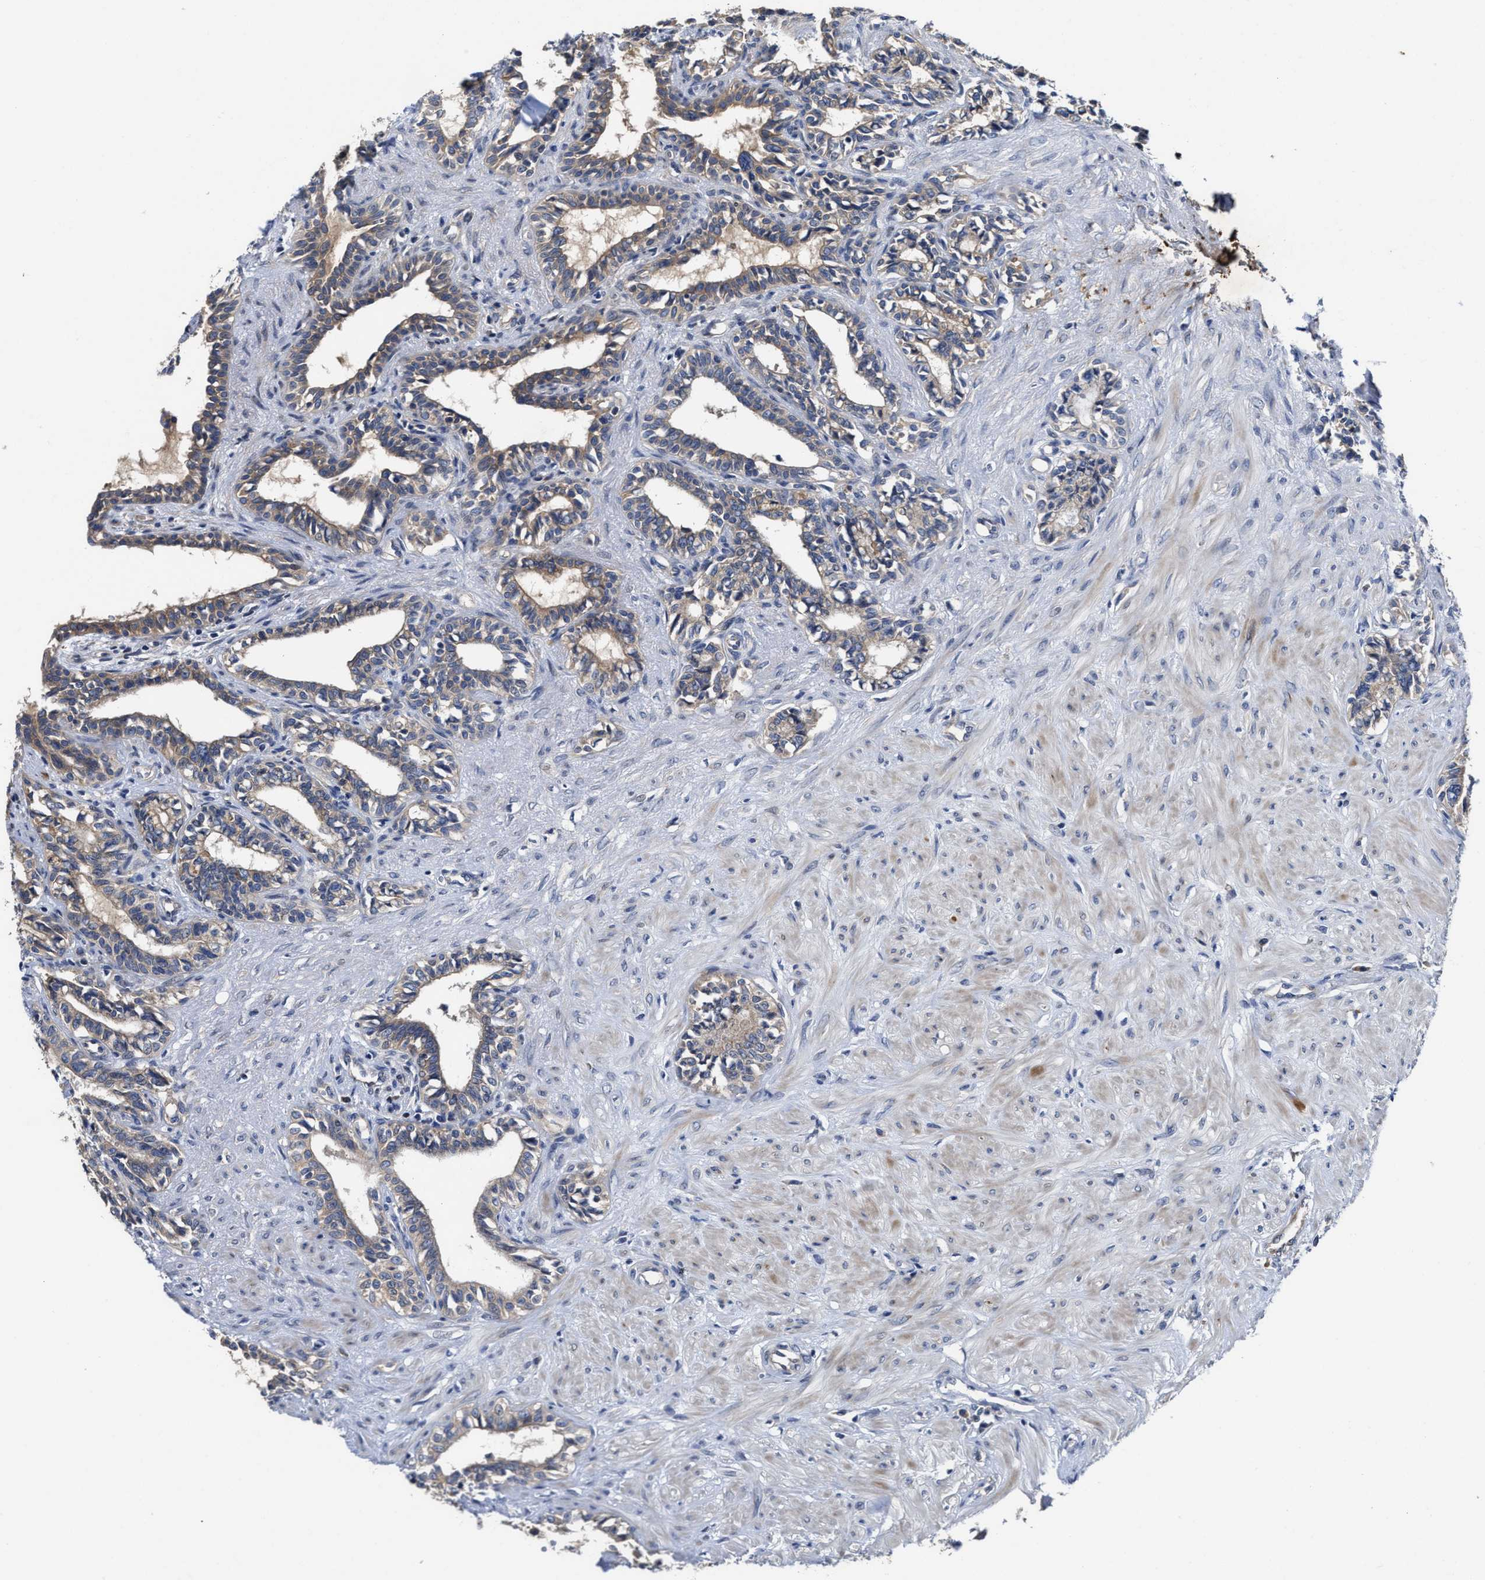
{"staining": {"intensity": "moderate", "quantity": "<25%", "location": "cytoplasmic/membranous"}, "tissue": "seminal vesicle", "cell_type": "Glandular cells", "image_type": "normal", "snomed": [{"axis": "morphology", "description": "Normal tissue, NOS"}, {"axis": "morphology", "description": "Adenocarcinoma, High grade"}, {"axis": "topography", "description": "Prostate"}, {"axis": "topography", "description": "Seminal veicle"}], "caption": "Immunohistochemistry (IHC) (DAB (3,3'-diaminobenzidine)) staining of unremarkable human seminal vesicle reveals moderate cytoplasmic/membranous protein staining in approximately <25% of glandular cells.", "gene": "TRAF6", "patient": {"sex": "male", "age": 55}}